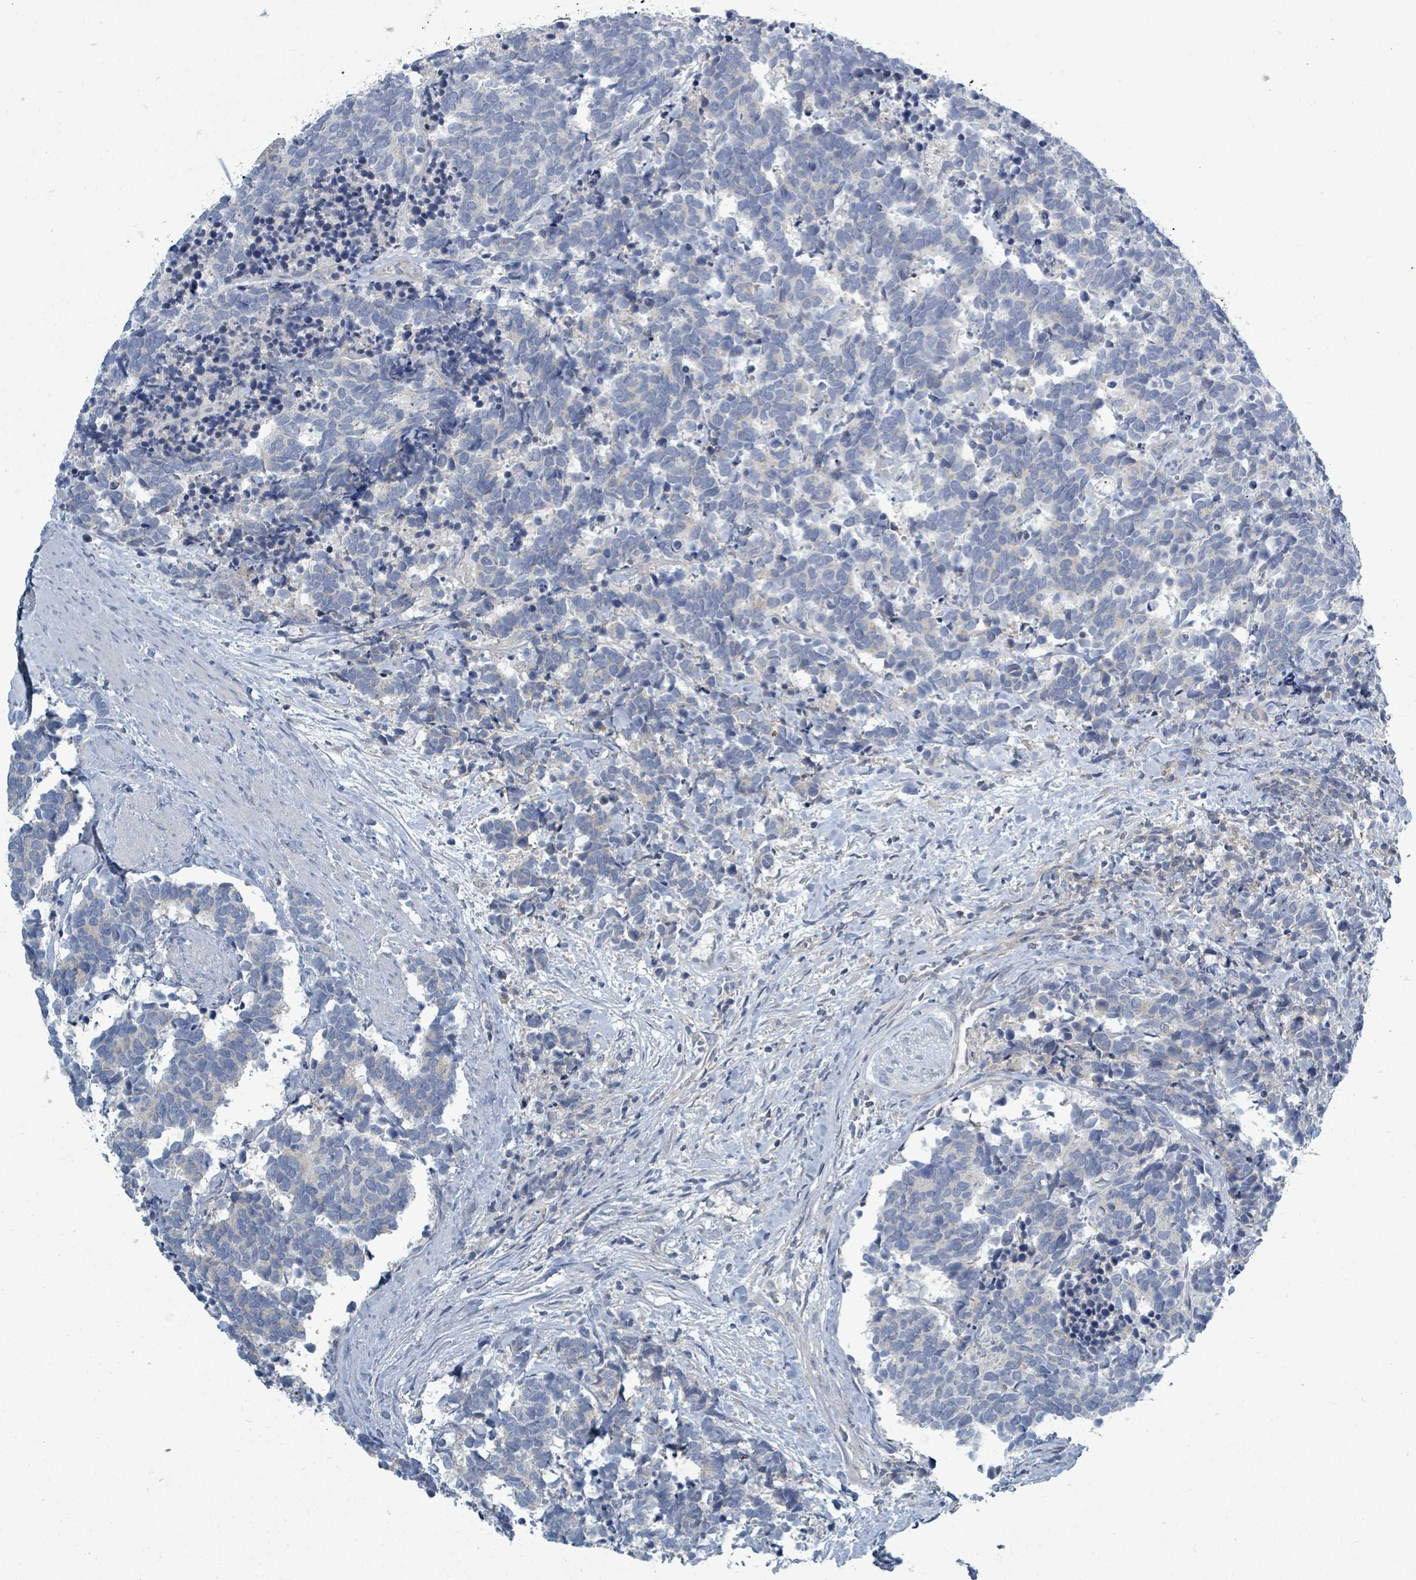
{"staining": {"intensity": "negative", "quantity": "none", "location": "none"}, "tissue": "carcinoid", "cell_type": "Tumor cells", "image_type": "cancer", "snomed": [{"axis": "morphology", "description": "Carcinoma, NOS"}, {"axis": "morphology", "description": "Carcinoid, malignant, NOS"}, {"axis": "topography", "description": "Prostate"}], "caption": "This is an immunohistochemistry (IHC) image of carcinoid (malignant). There is no staining in tumor cells.", "gene": "SLC25A23", "patient": {"sex": "male", "age": 57}}